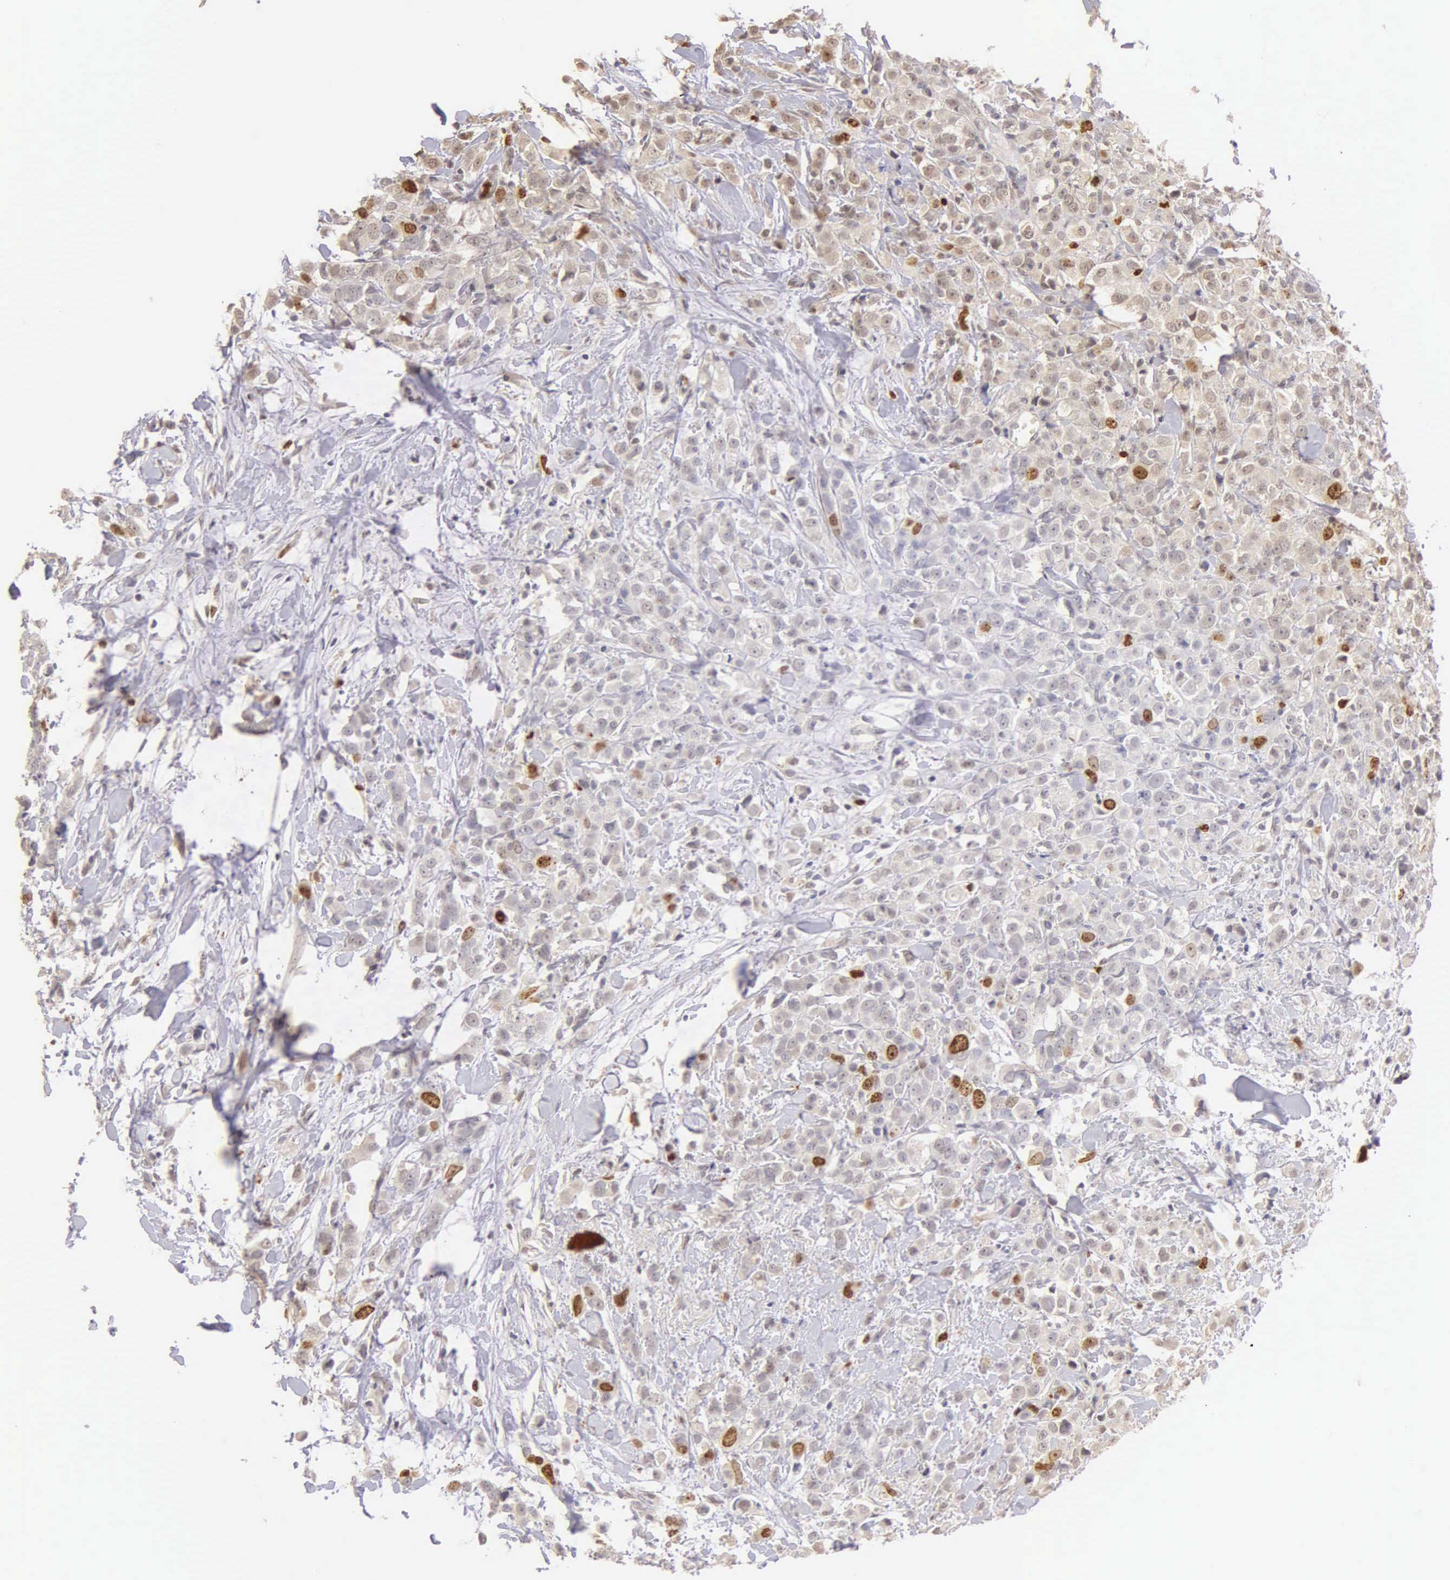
{"staining": {"intensity": "moderate", "quantity": "25%-75%", "location": "nuclear"}, "tissue": "breast cancer", "cell_type": "Tumor cells", "image_type": "cancer", "snomed": [{"axis": "morphology", "description": "Lobular carcinoma"}, {"axis": "topography", "description": "Breast"}], "caption": "The histopathology image reveals staining of breast cancer, revealing moderate nuclear protein staining (brown color) within tumor cells.", "gene": "MKI67", "patient": {"sex": "female", "age": 57}}